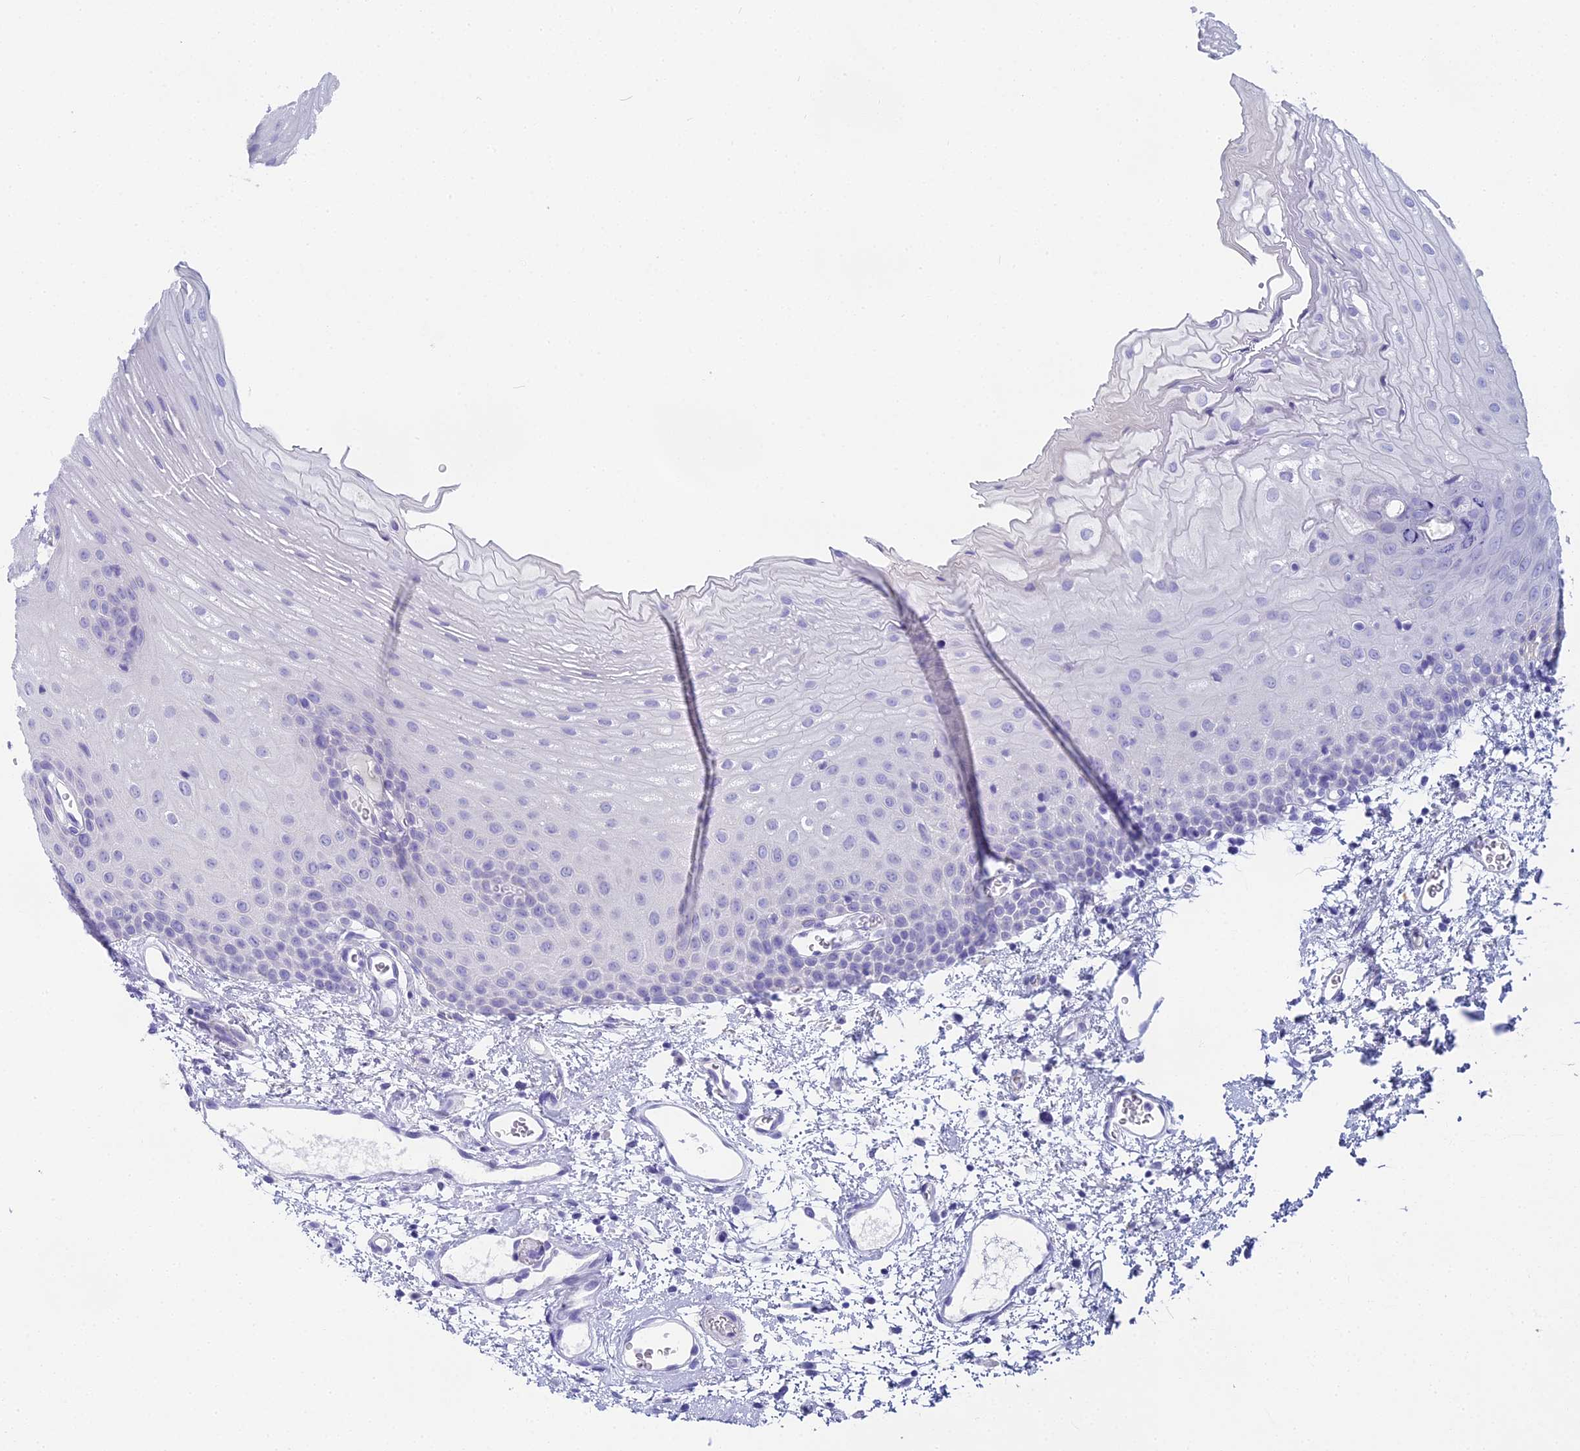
{"staining": {"intensity": "negative", "quantity": "none", "location": "none"}, "tissue": "oral mucosa", "cell_type": "Squamous epithelial cells", "image_type": "normal", "snomed": [{"axis": "morphology", "description": "Normal tissue, NOS"}, {"axis": "topography", "description": "Oral tissue"}], "caption": "Immunohistochemistry of unremarkable oral mucosa demonstrates no positivity in squamous epithelial cells.", "gene": "UNC80", "patient": {"sex": "female", "age": 70}}